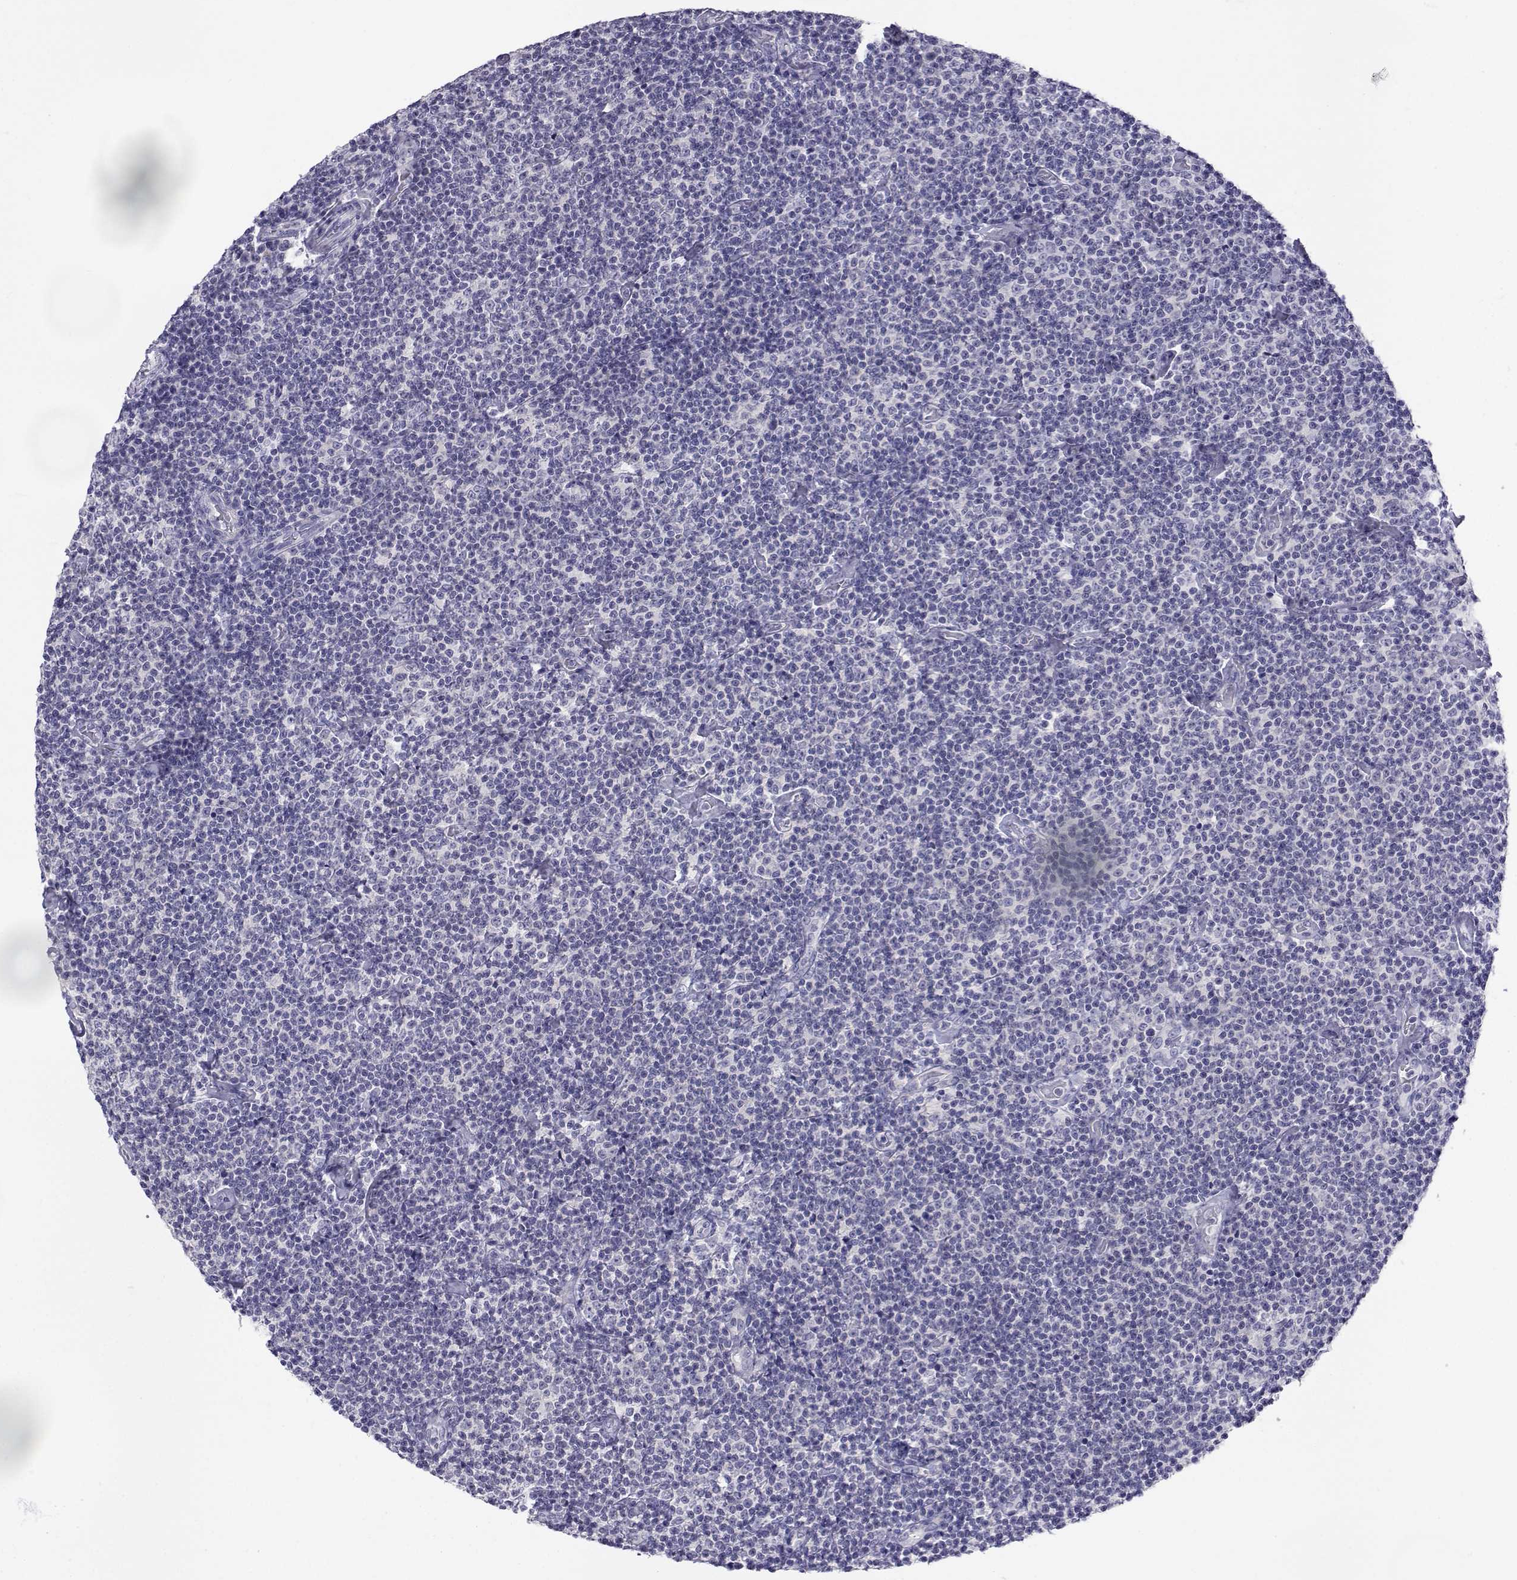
{"staining": {"intensity": "negative", "quantity": "none", "location": "none"}, "tissue": "lymphoma", "cell_type": "Tumor cells", "image_type": "cancer", "snomed": [{"axis": "morphology", "description": "Malignant lymphoma, non-Hodgkin's type, Low grade"}, {"axis": "topography", "description": "Lymph node"}], "caption": "Lymphoma was stained to show a protein in brown. There is no significant expression in tumor cells.", "gene": "SLC6A3", "patient": {"sex": "male", "age": 81}}